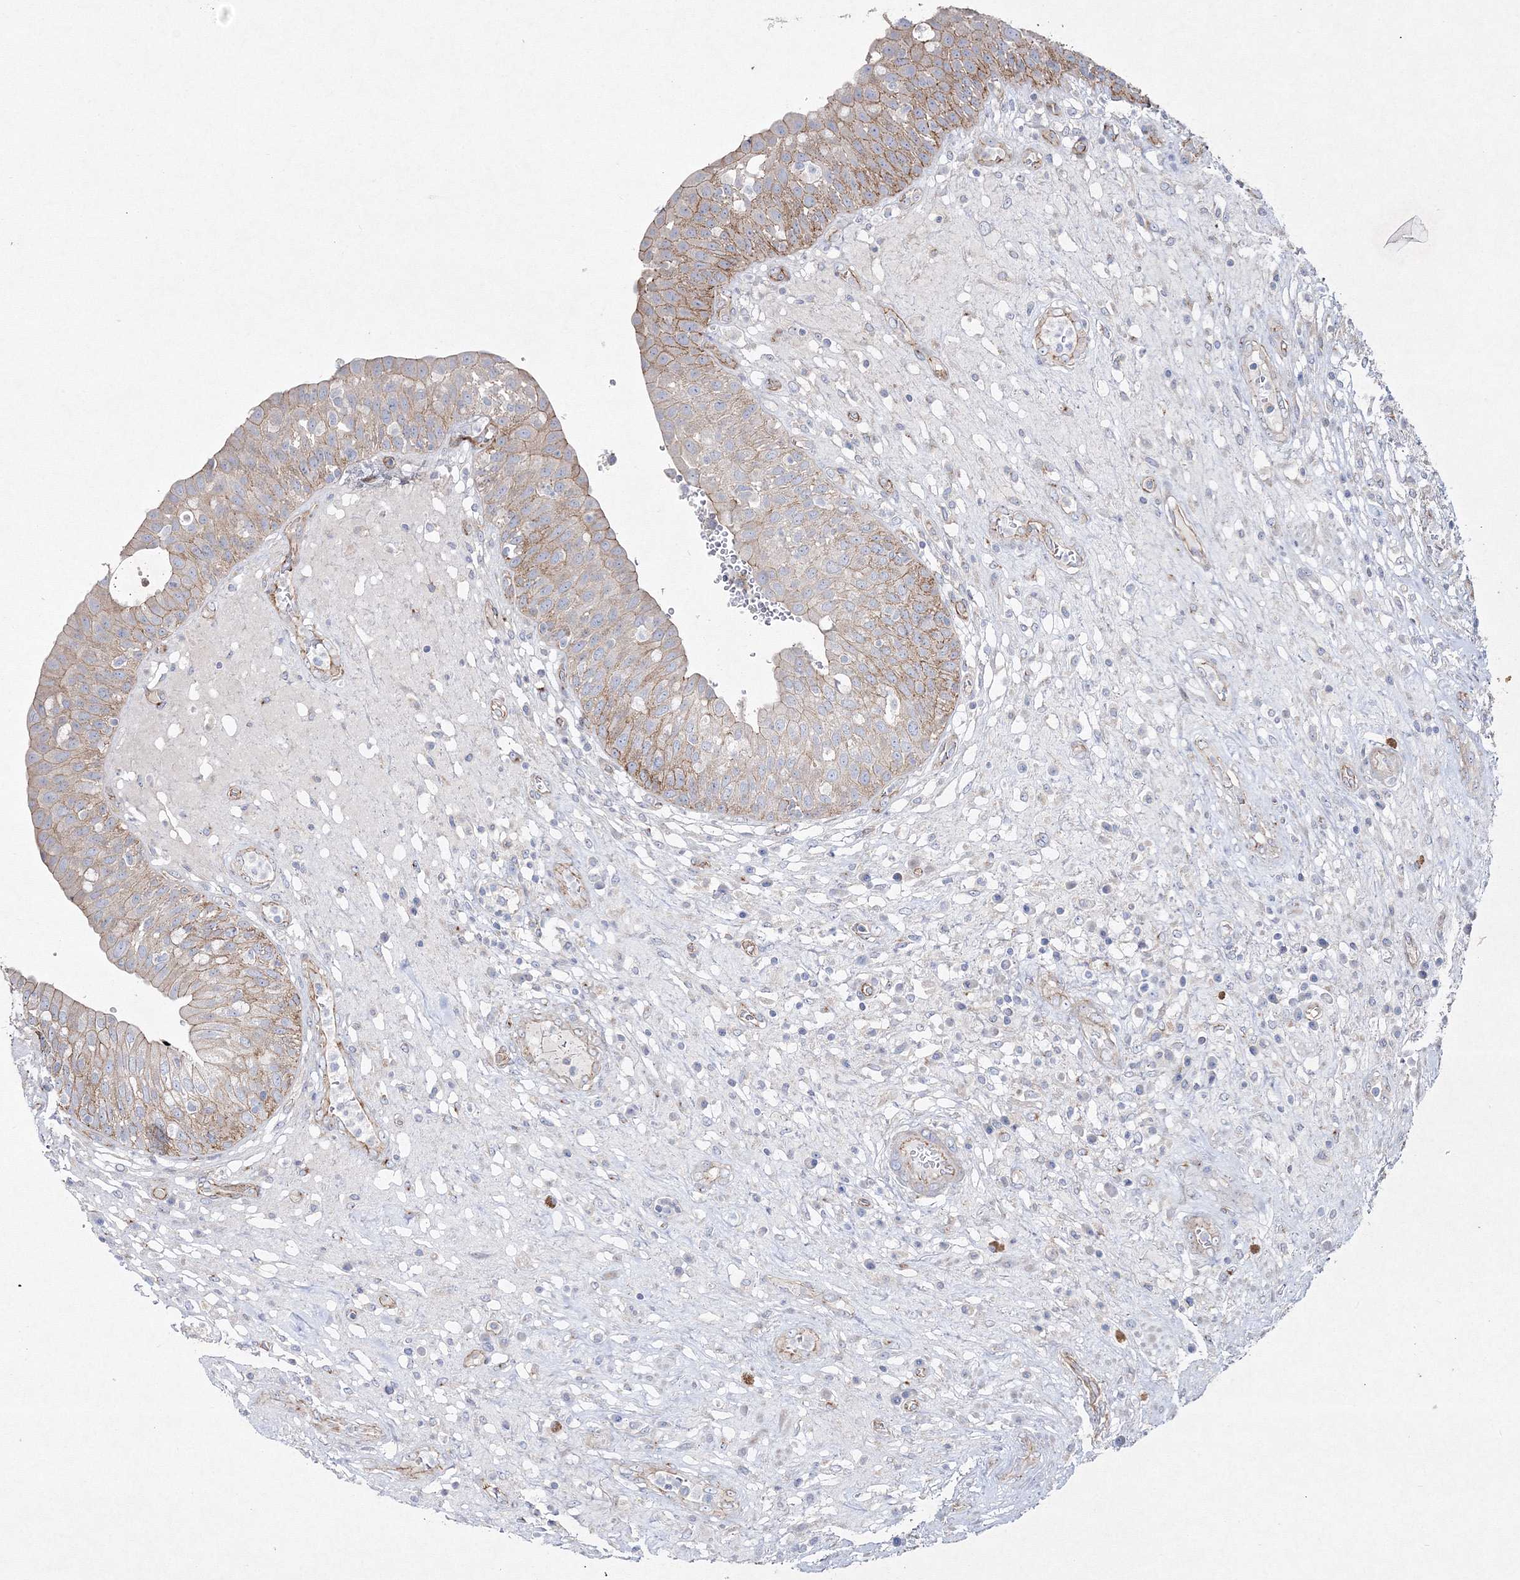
{"staining": {"intensity": "moderate", "quantity": ">75%", "location": "cytoplasmic/membranous"}, "tissue": "urinary bladder", "cell_type": "Urothelial cells", "image_type": "normal", "snomed": [{"axis": "morphology", "description": "Normal tissue, NOS"}, {"axis": "topography", "description": "Urinary bladder"}], "caption": "Protein expression by immunohistochemistry exhibits moderate cytoplasmic/membranous expression in approximately >75% of urothelial cells in unremarkable urinary bladder.", "gene": "NAA40", "patient": {"sex": "female", "age": 62}}